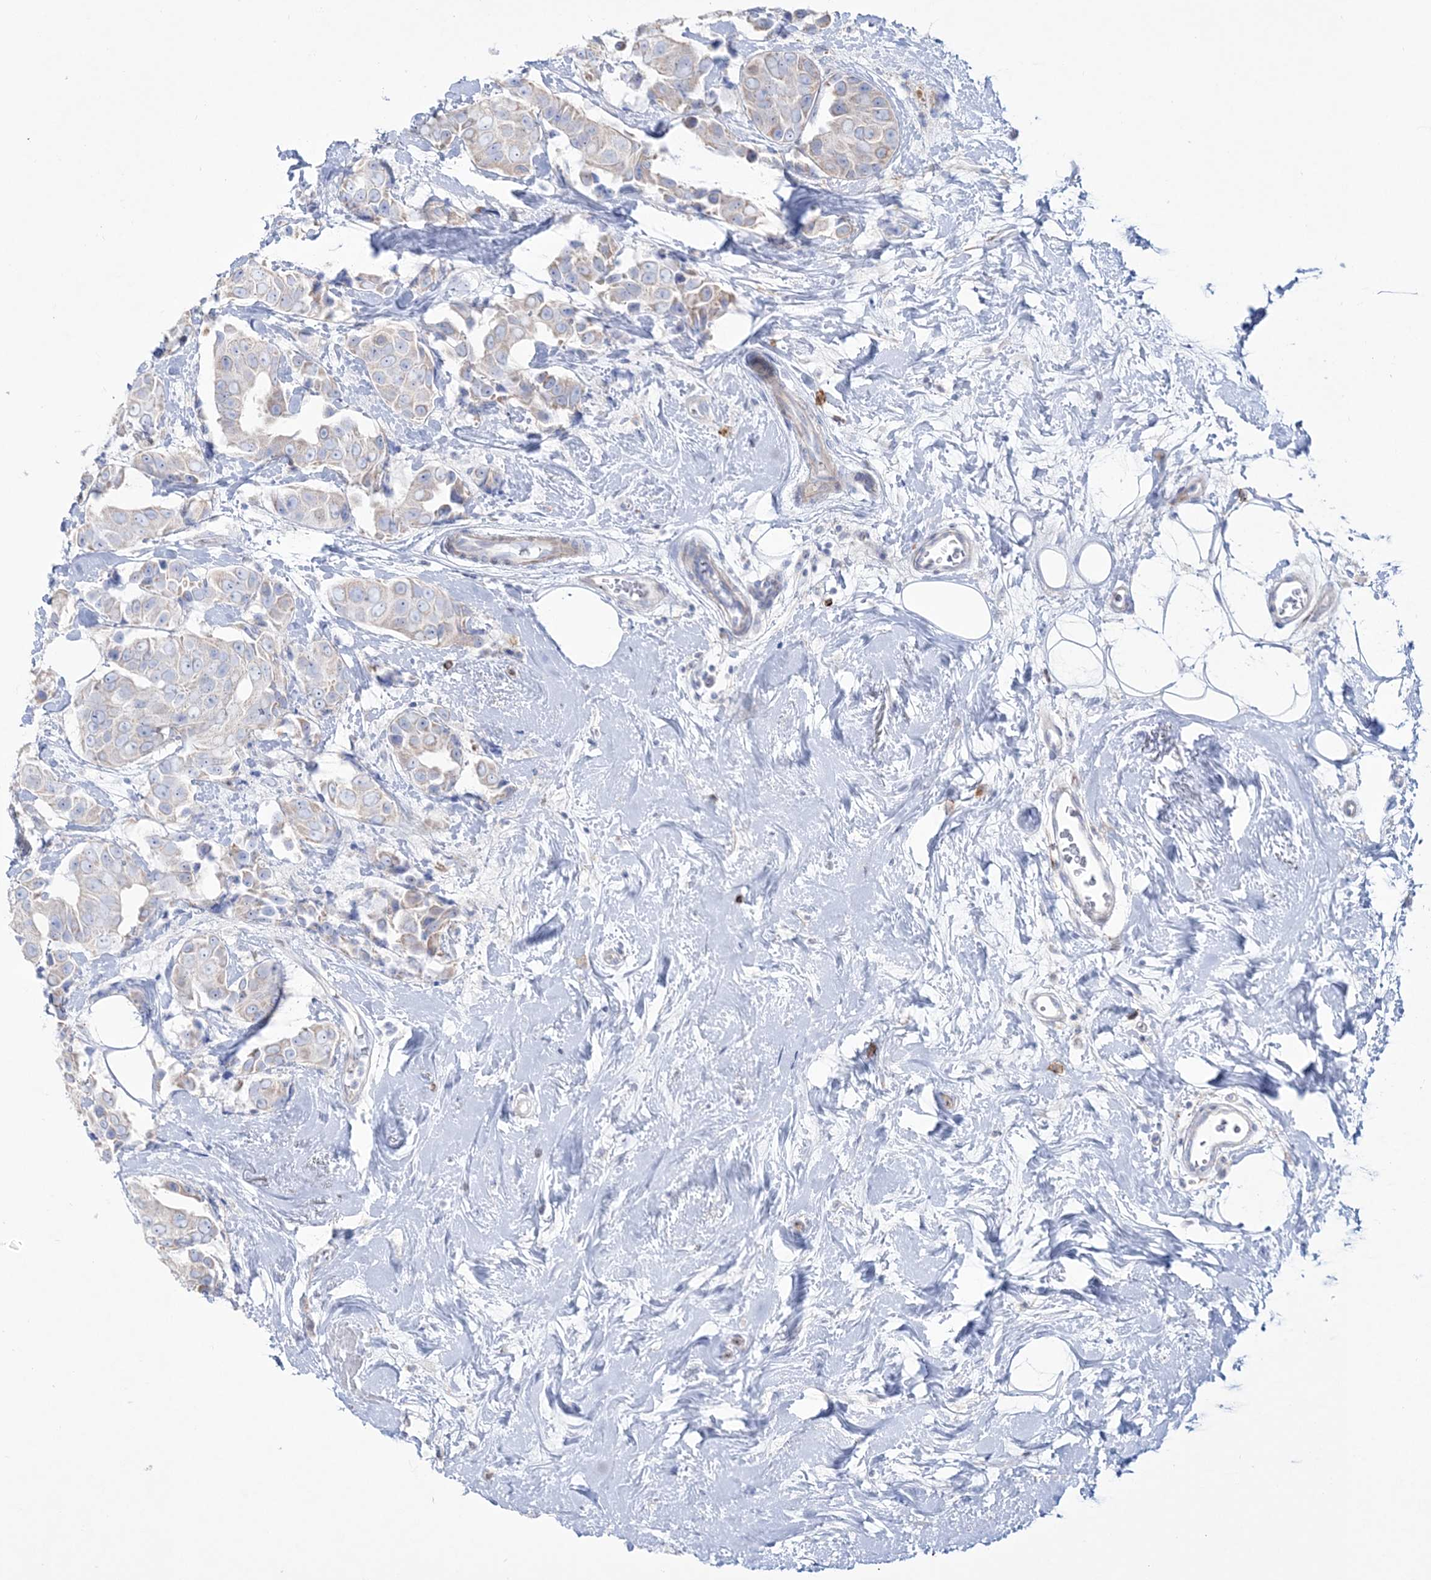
{"staining": {"intensity": "weak", "quantity": "<25%", "location": "cytoplasmic/membranous"}, "tissue": "breast cancer", "cell_type": "Tumor cells", "image_type": "cancer", "snomed": [{"axis": "morphology", "description": "Normal tissue, NOS"}, {"axis": "morphology", "description": "Duct carcinoma"}, {"axis": "topography", "description": "Breast"}], "caption": "Photomicrograph shows no protein staining in tumor cells of intraductal carcinoma (breast) tissue.", "gene": "RICTOR", "patient": {"sex": "female", "age": 39}}